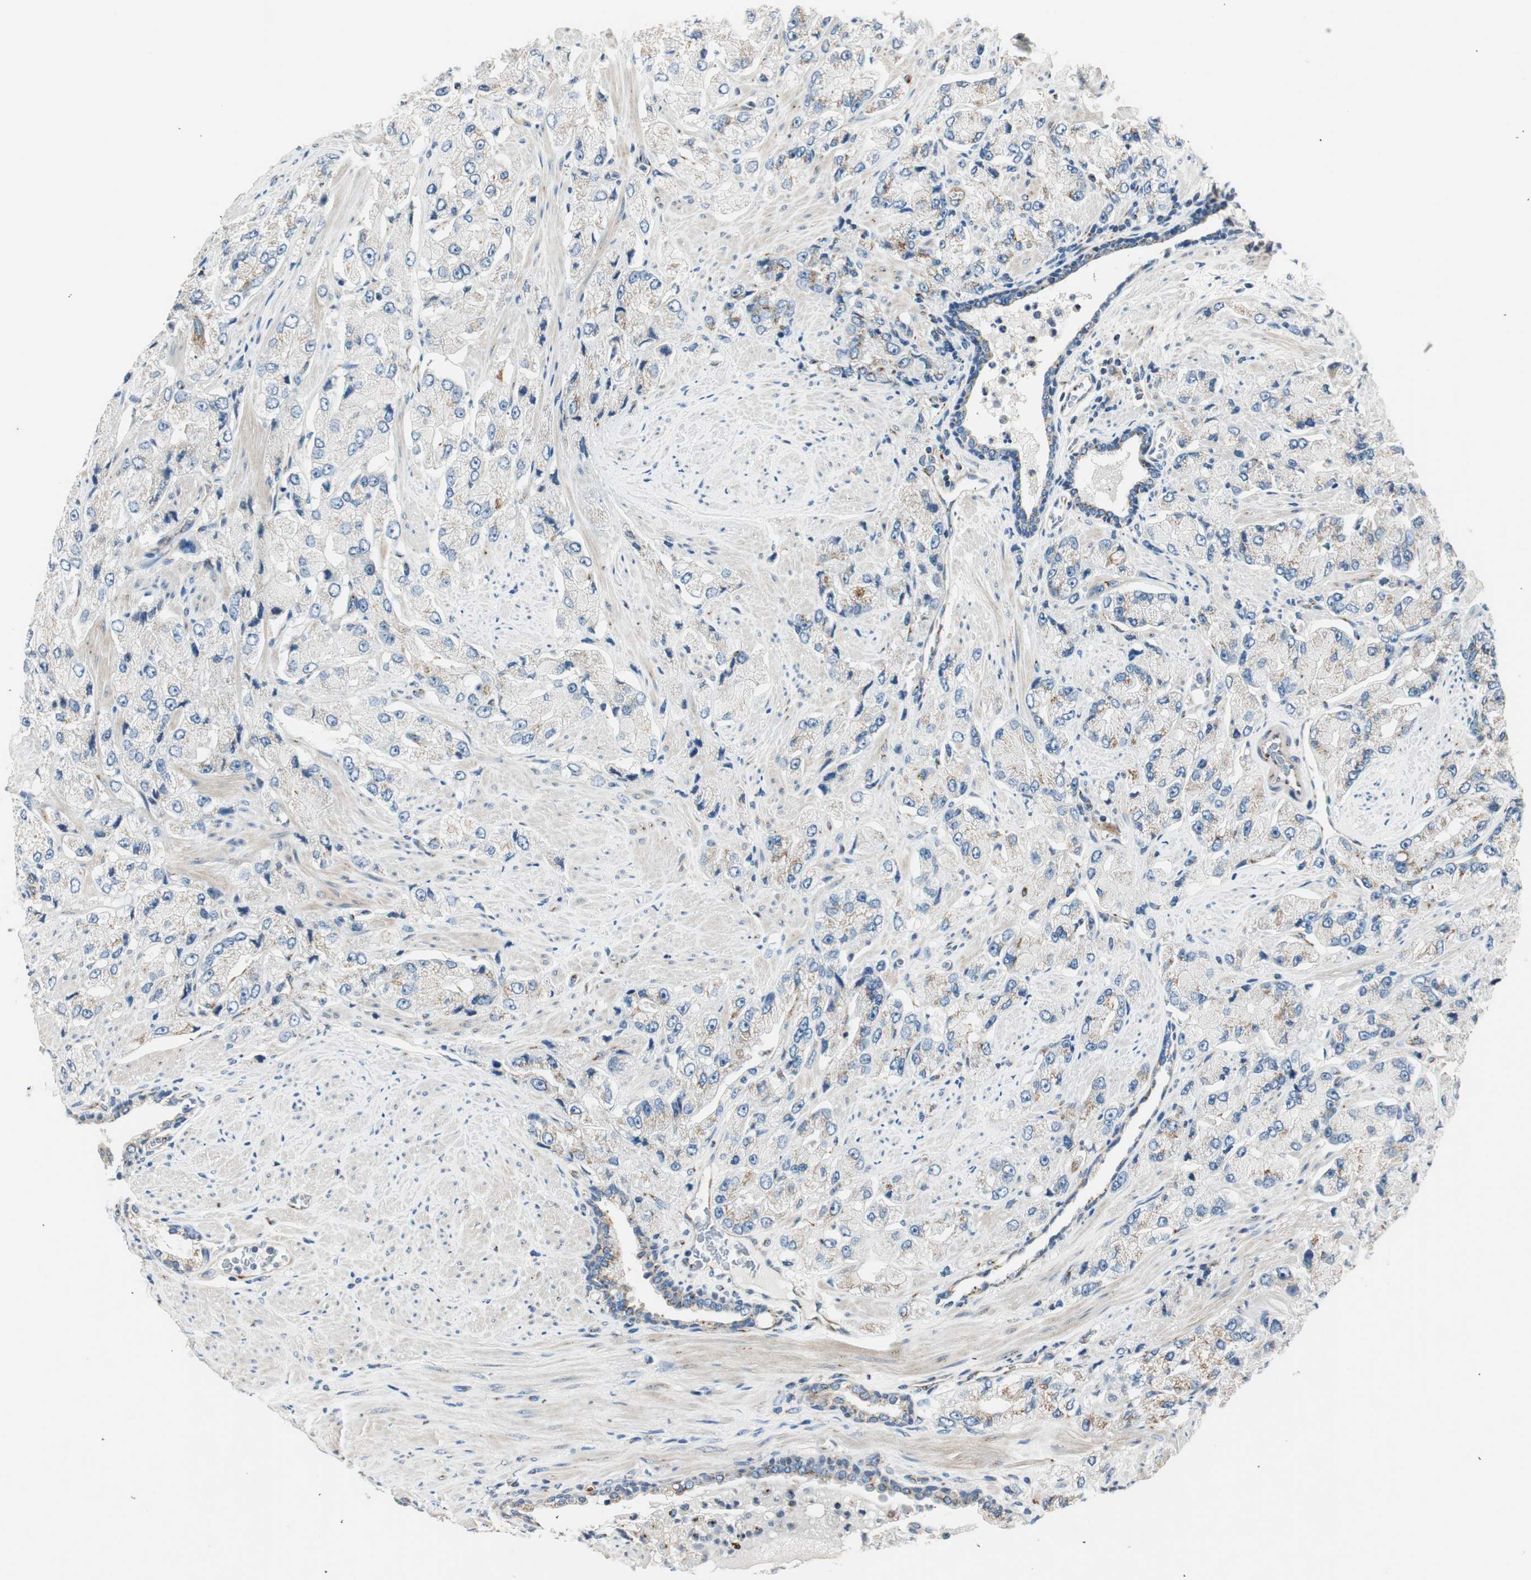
{"staining": {"intensity": "weak", "quantity": "<25%", "location": "cytoplasmic/membranous"}, "tissue": "prostate cancer", "cell_type": "Tumor cells", "image_type": "cancer", "snomed": [{"axis": "morphology", "description": "Adenocarcinoma, High grade"}, {"axis": "topography", "description": "Prostate"}], "caption": "Tumor cells are negative for protein expression in human prostate cancer (adenocarcinoma (high-grade)).", "gene": "TMF1", "patient": {"sex": "male", "age": 58}}